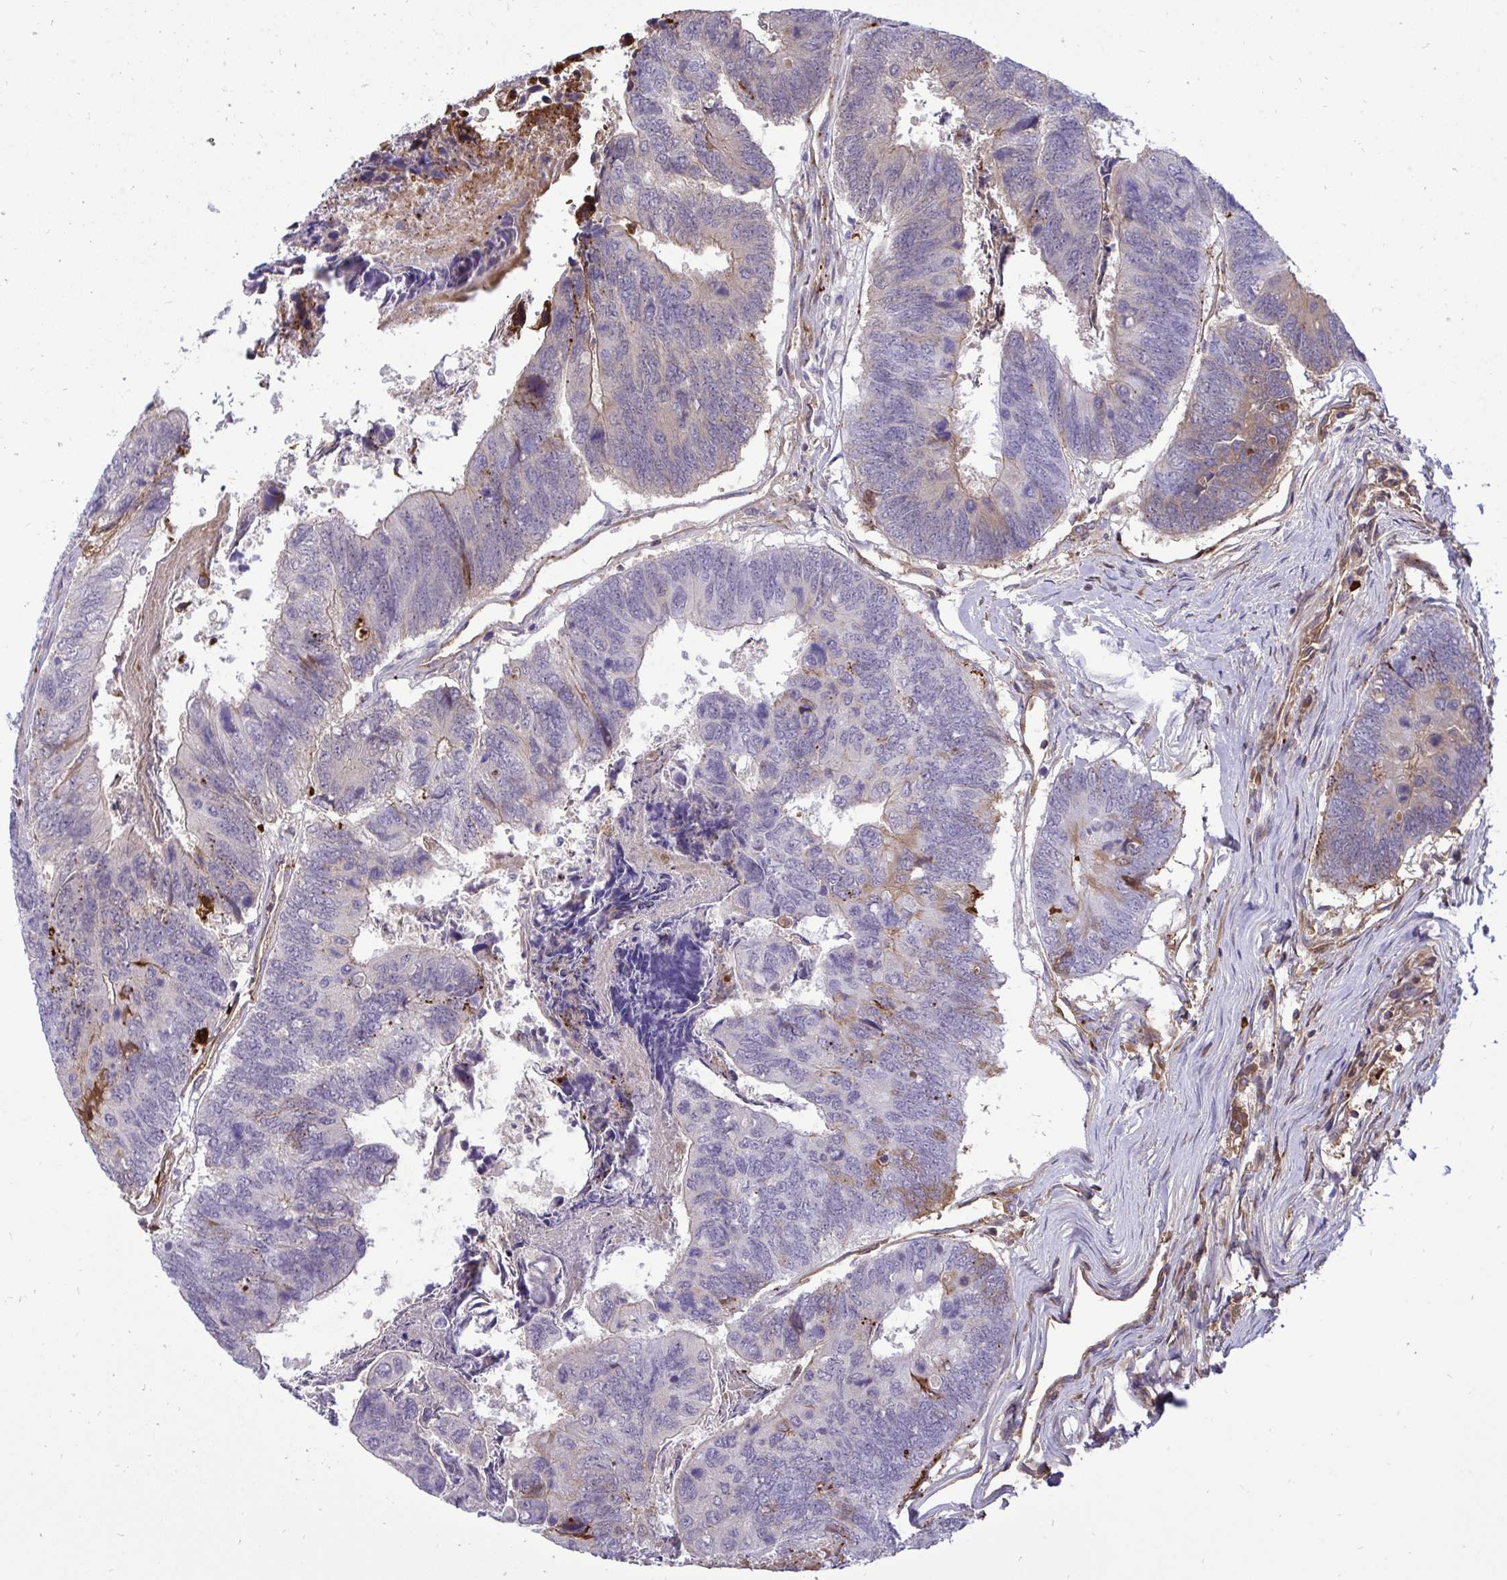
{"staining": {"intensity": "moderate", "quantity": "<25%", "location": "cytoplasmic/membranous"}, "tissue": "colorectal cancer", "cell_type": "Tumor cells", "image_type": "cancer", "snomed": [{"axis": "morphology", "description": "Adenocarcinoma, NOS"}, {"axis": "topography", "description": "Colon"}], "caption": "A low amount of moderate cytoplasmic/membranous positivity is appreciated in about <25% of tumor cells in adenocarcinoma (colorectal) tissue.", "gene": "F2", "patient": {"sex": "female", "age": 67}}